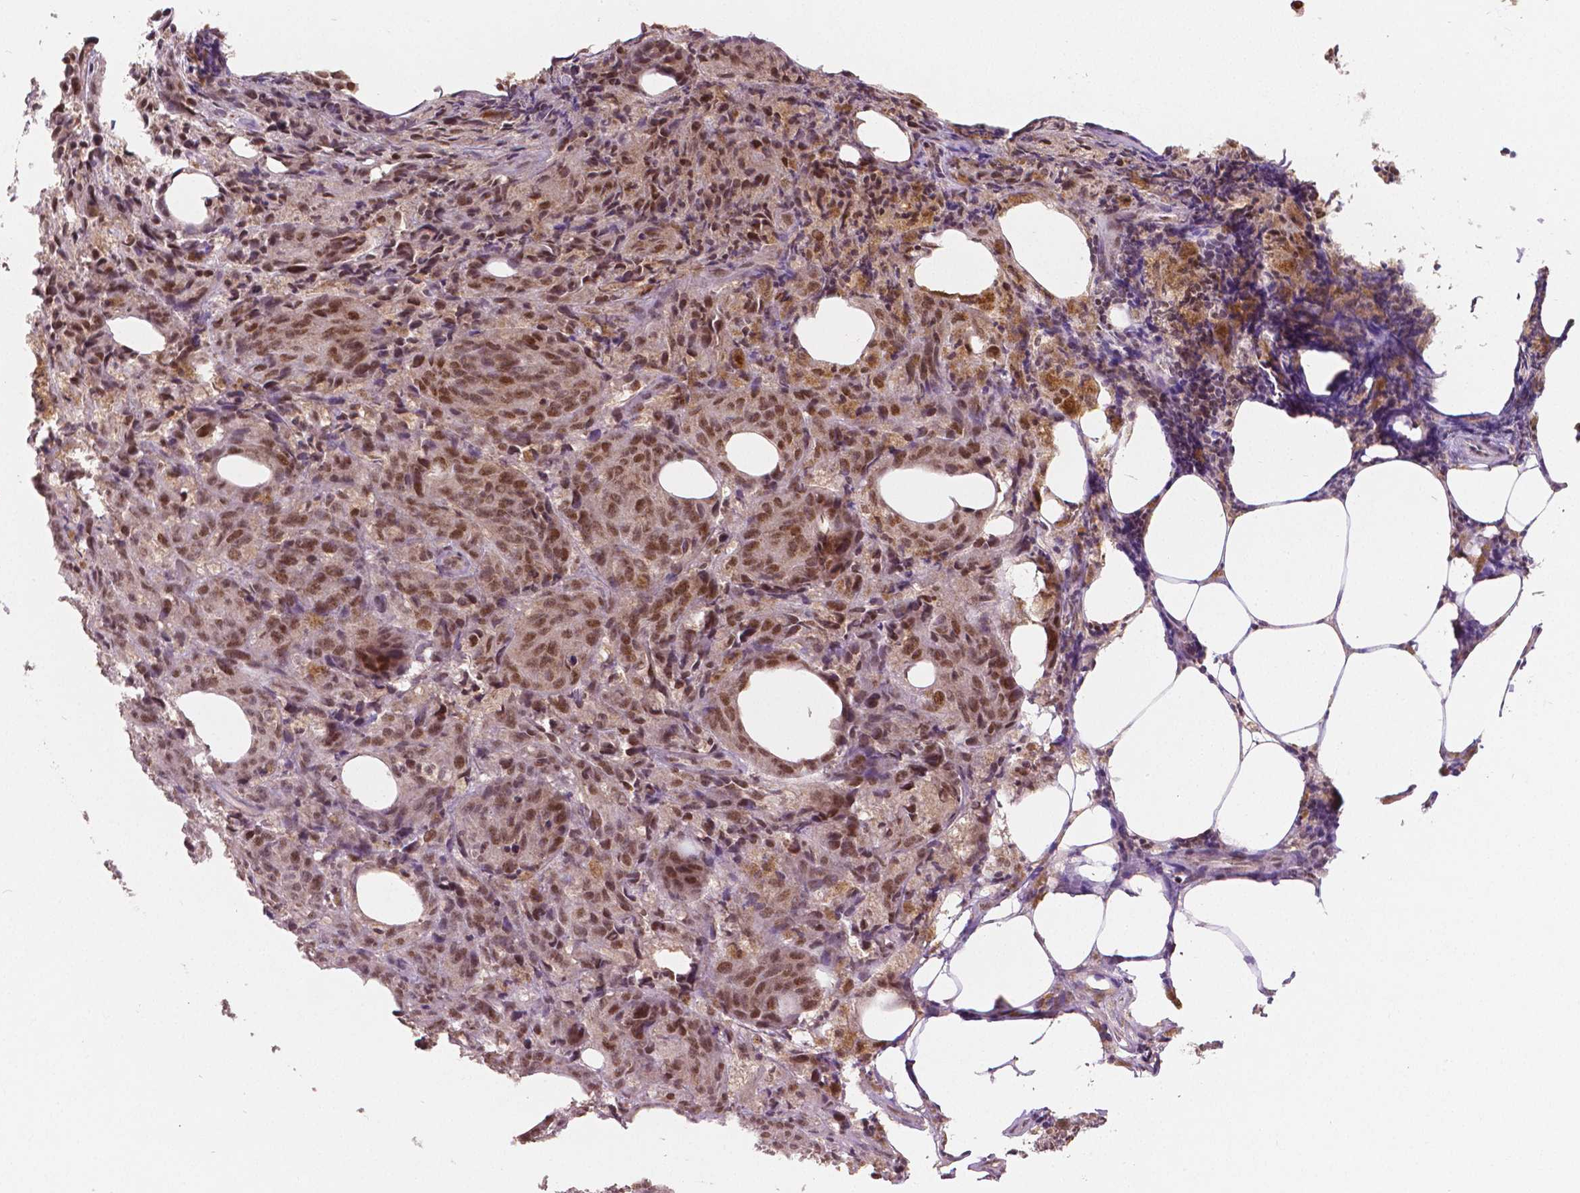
{"staining": {"intensity": "moderate", "quantity": ">75%", "location": "nuclear"}, "tissue": "melanoma", "cell_type": "Tumor cells", "image_type": "cancer", "snomed": [{"axis": "morphology", "description": "Malignant melanoma, NOS"}, {"axis": "topography", "description": "Skin"}], "caption": "High-power microscopy captured an immunohistochemistry (IHC) histopathology image of melanoma, revealing moderate nuclear staining in approximately >75% of tumor cells. (Stains: DAB in brown, nuclei in blue, Microscopy: brightfield microscopy at high magnification).", "gene": "NSD2", "patient": {"sex": "female", "age": 34}}